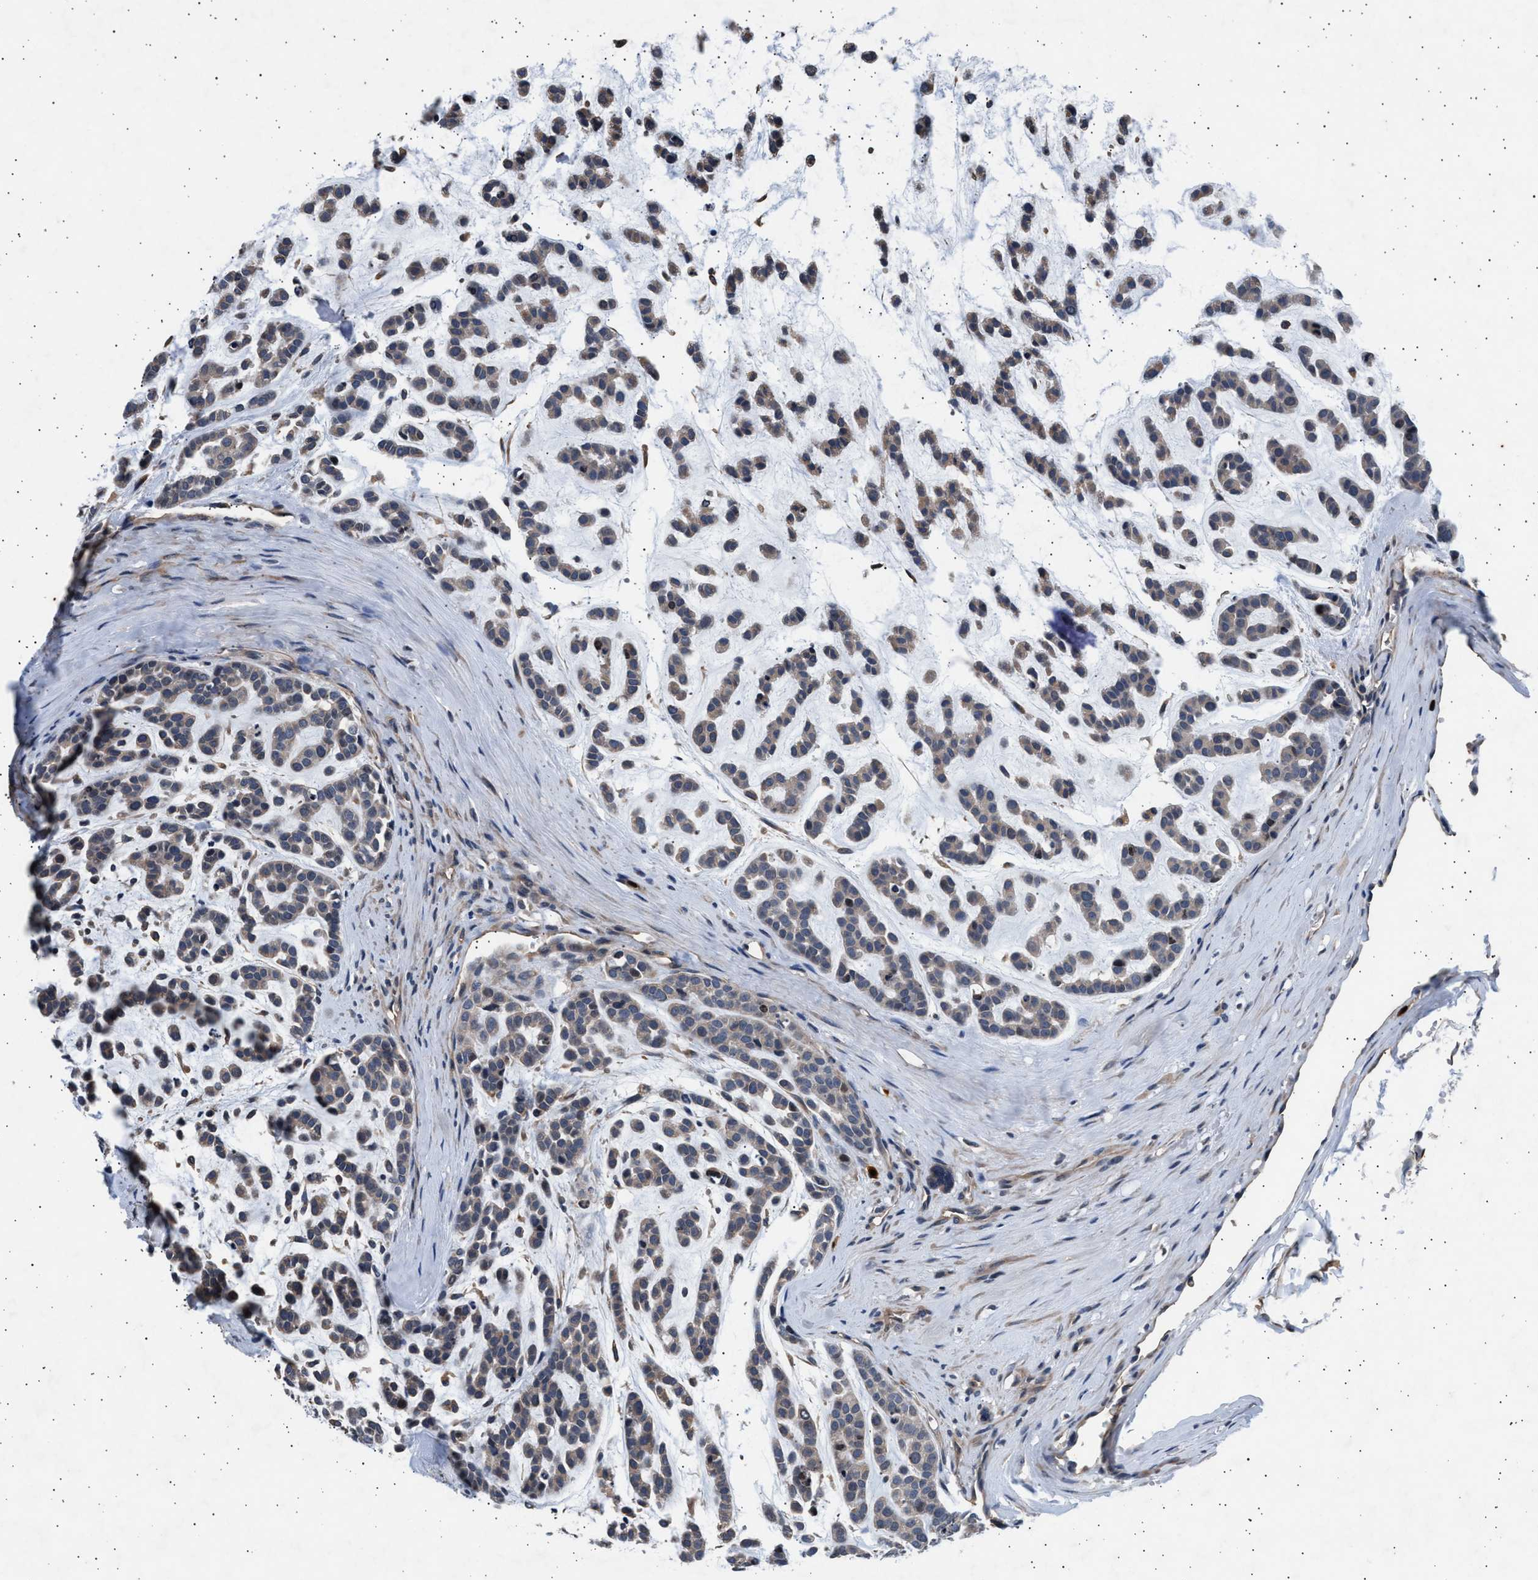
{"staining": {"intensity": "weak", "quantity": "<25%", "location": "cytoplasmic/membranous"}, "tissue": "head and neck cancer", "cell_type": "Tumor cells", "image_type": "cancer", "snomed": [{"axis": "morphology", "description": "Adenocarcinoma, NOS"}, {"axis": "morphology", "description": "Adenoma, NOS"}, {"axis": "topography", "description": "Head-Neck"}], "caption": "Histopathology image shows no protein positivity in tumor cells of head and neck adenoma tissue.", "gene": "GRAP2", "patient": {"sex": "female", "age": 55}}